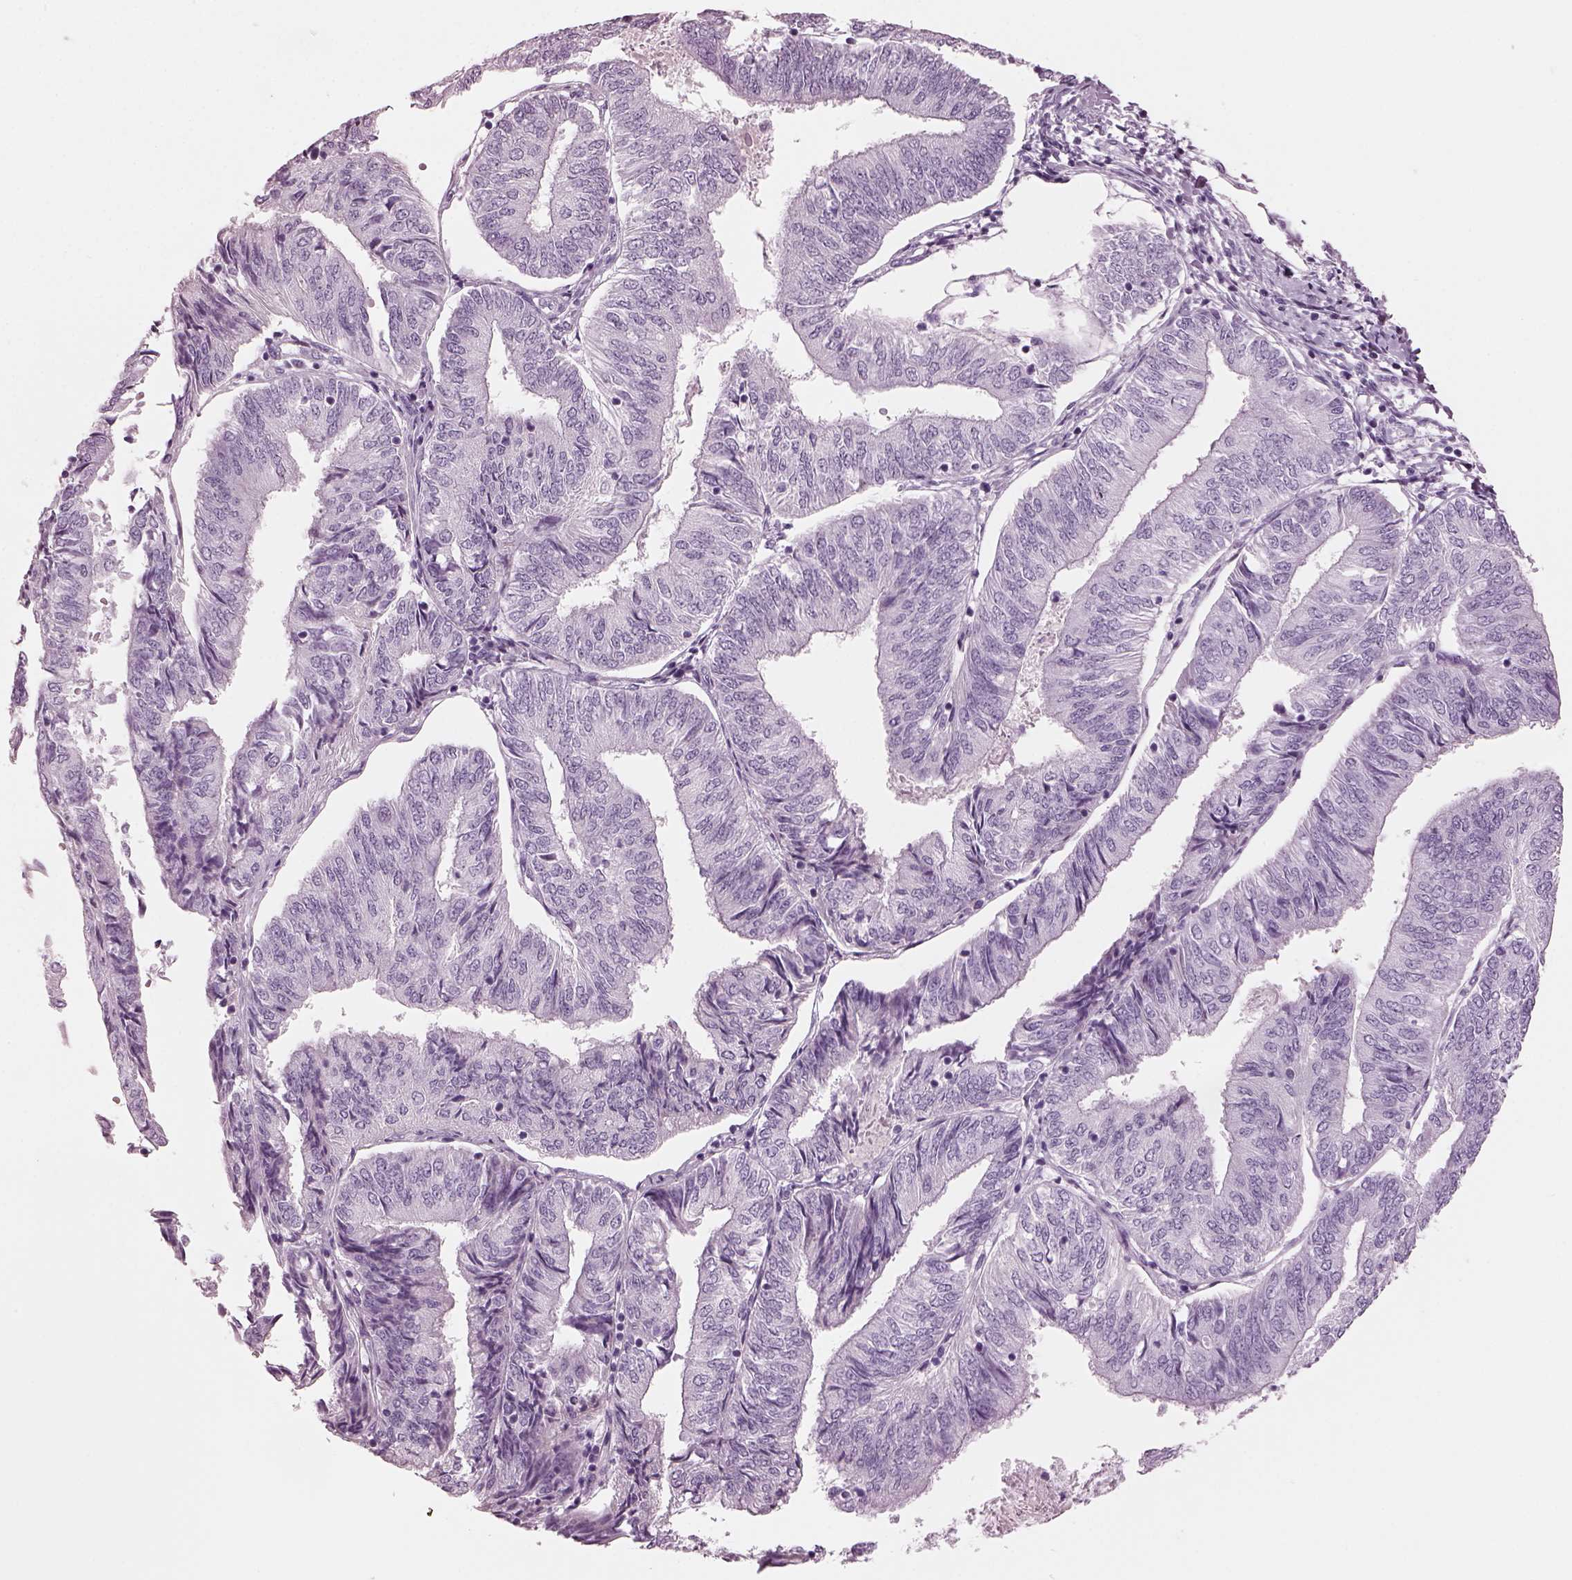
{"staining": {"intensity": "negative", "quantity": "none", "location": "none"}, "tissue": "endometrial cancer", "cell_type": "Tumor cells", "image_type": "cancer", "snomed": [{"axis": "morphology", "description": "Adenocarcinoma, NOS"}, {"axis": "topography", "description": "Endometrium"}], "caption": "The histopathology image exhibits no staining of tumor cells in endometrial adenocarcinoma.", "gene": "HYDIN", "patient": {"sex": "female", "age": 58}}